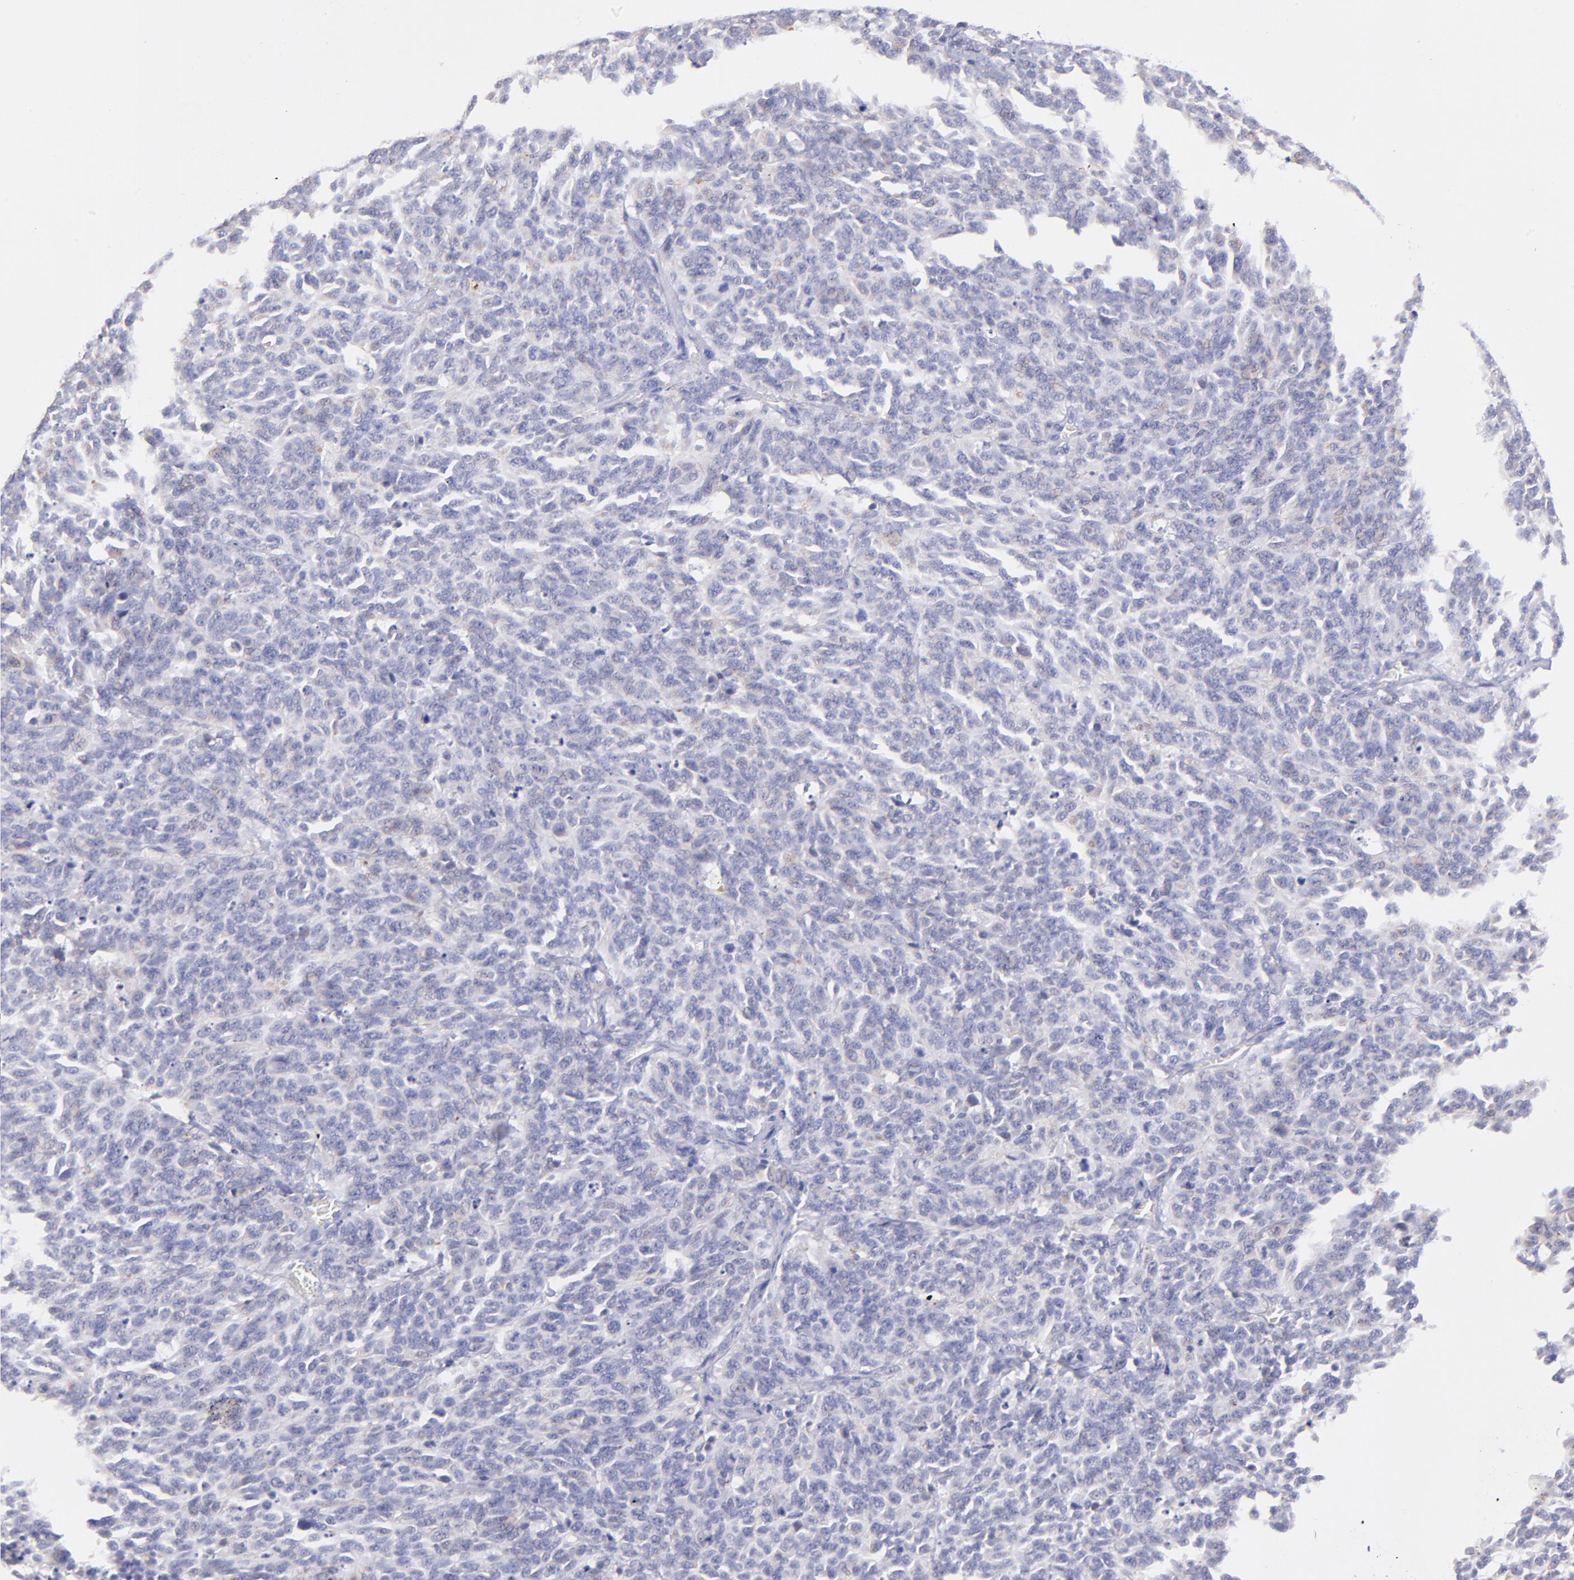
{"staining": {"intensity": "negative", "quantity": "none", "location": "none"}, "tissue": "lung cancer", "cell_type": "Tumor cells", "image_type": "cancer", "snomed": [{"axis": "morphology", "description": "Neoplasm, malignant, NOS"}, {"axis": "topography", "description": "Lung"}], "caption": "Human lung cancer stained for a protein using immunohistochemistry shows no expression in tumor cells.", "gene": "RAB3B", "patient": {"sex": "female", "age": 58}}